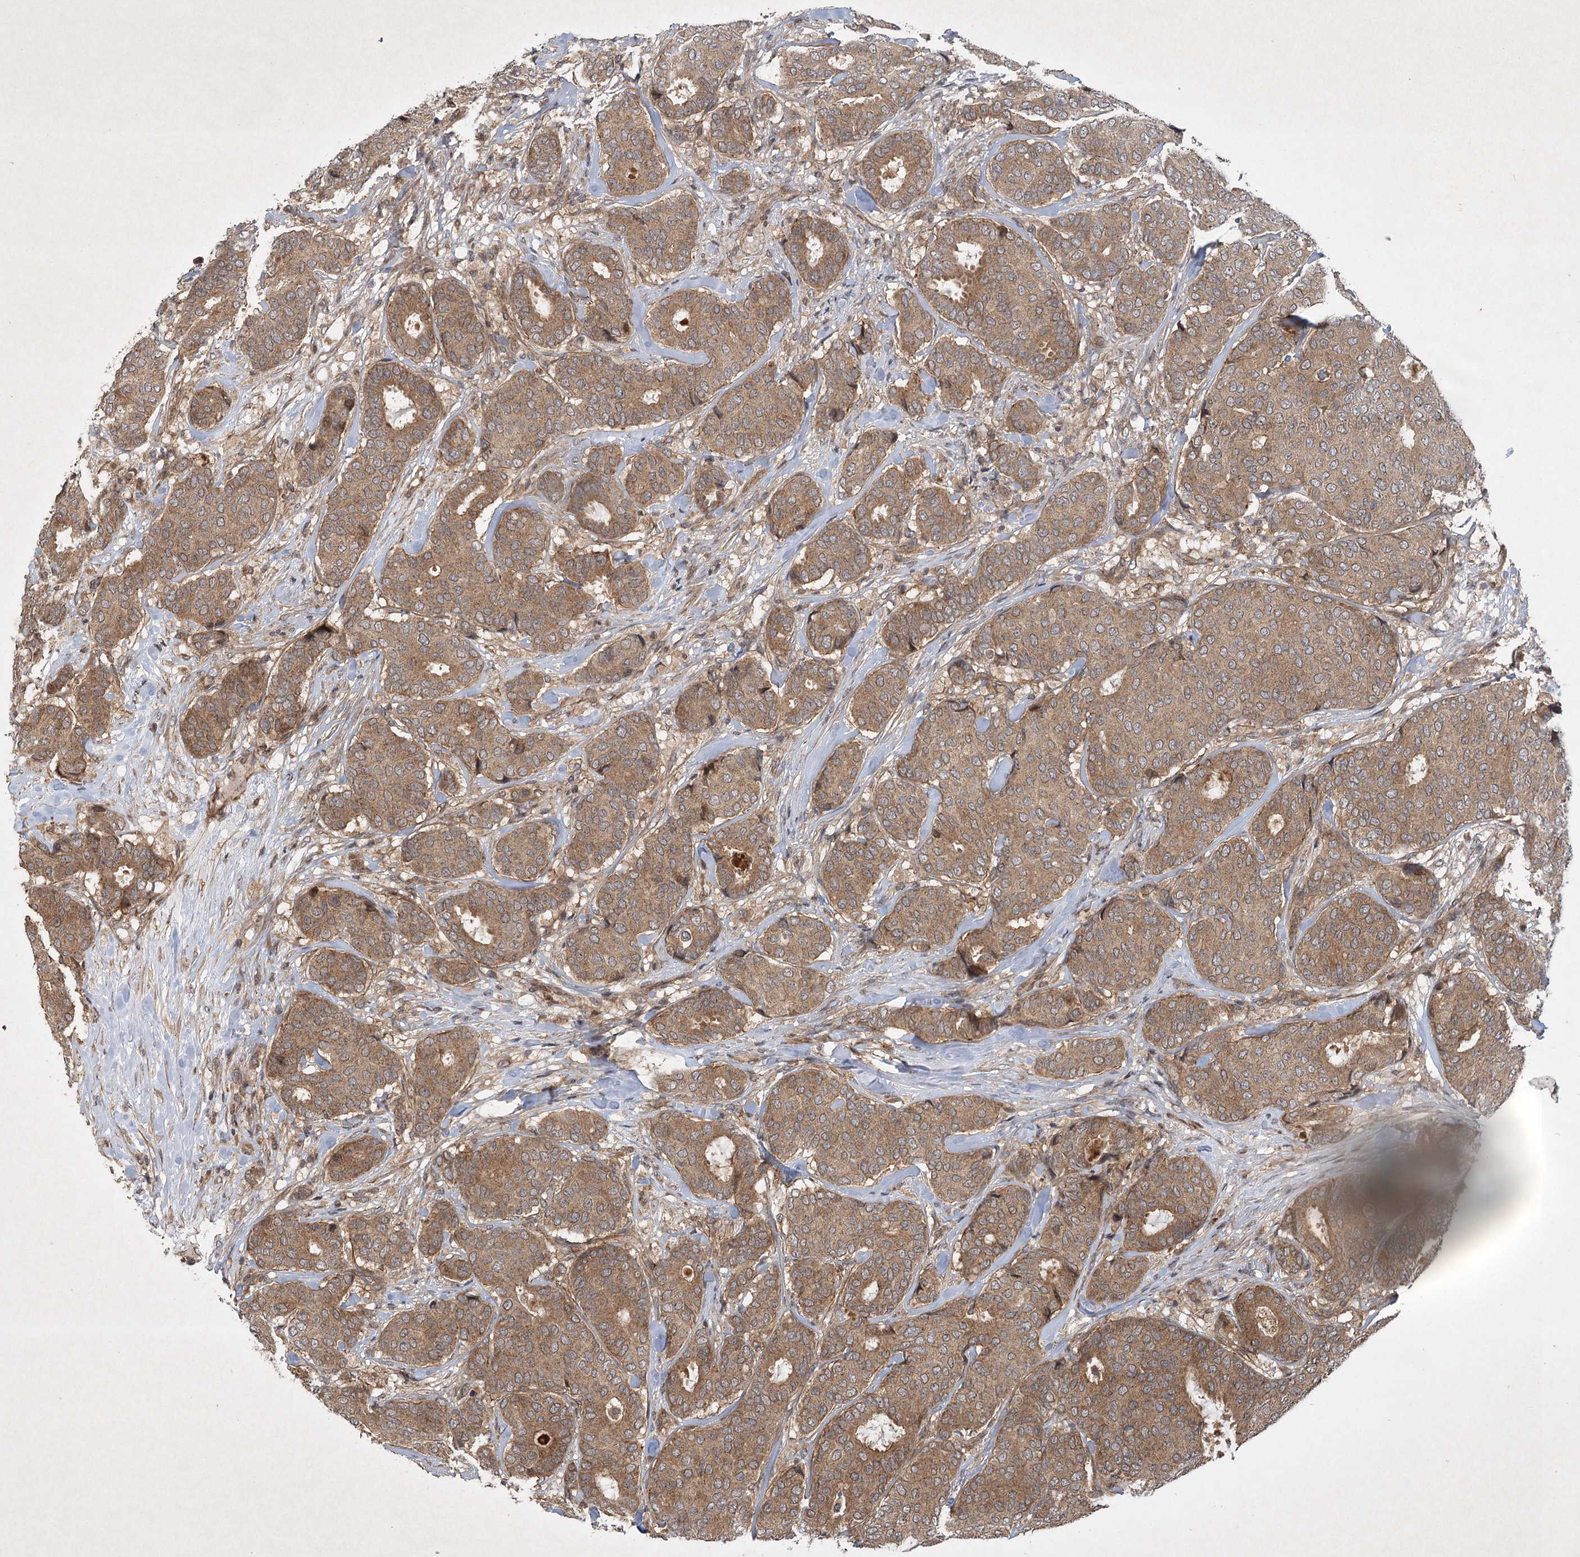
{"staining": {"intensity": "moderate", "quantity": ">75%", "location": "cytoplasmic/membranous"}, "tissue": "breast cancer", "cell_type": "Tumor cells", "image_type": "cancer", "snomed": [{"axis": "morphology", "description": "Duct carcinoma"}, {"axis": "topography", "description": "Breast"}], "caption": "A medium amount of moderate cytoplasmic/membranous expression is identified in about >75% of tumor cells in intraductal carcinoma (breast) tissue. The protein of interest is stained brown, and the nuclei are stained in blue (DAB (3,3'-diaminobenzidine) IHC with brightfield microscopy, high magnification).", "gene": "INSIG2", "patient": {"sex": "female", "age": 75}}